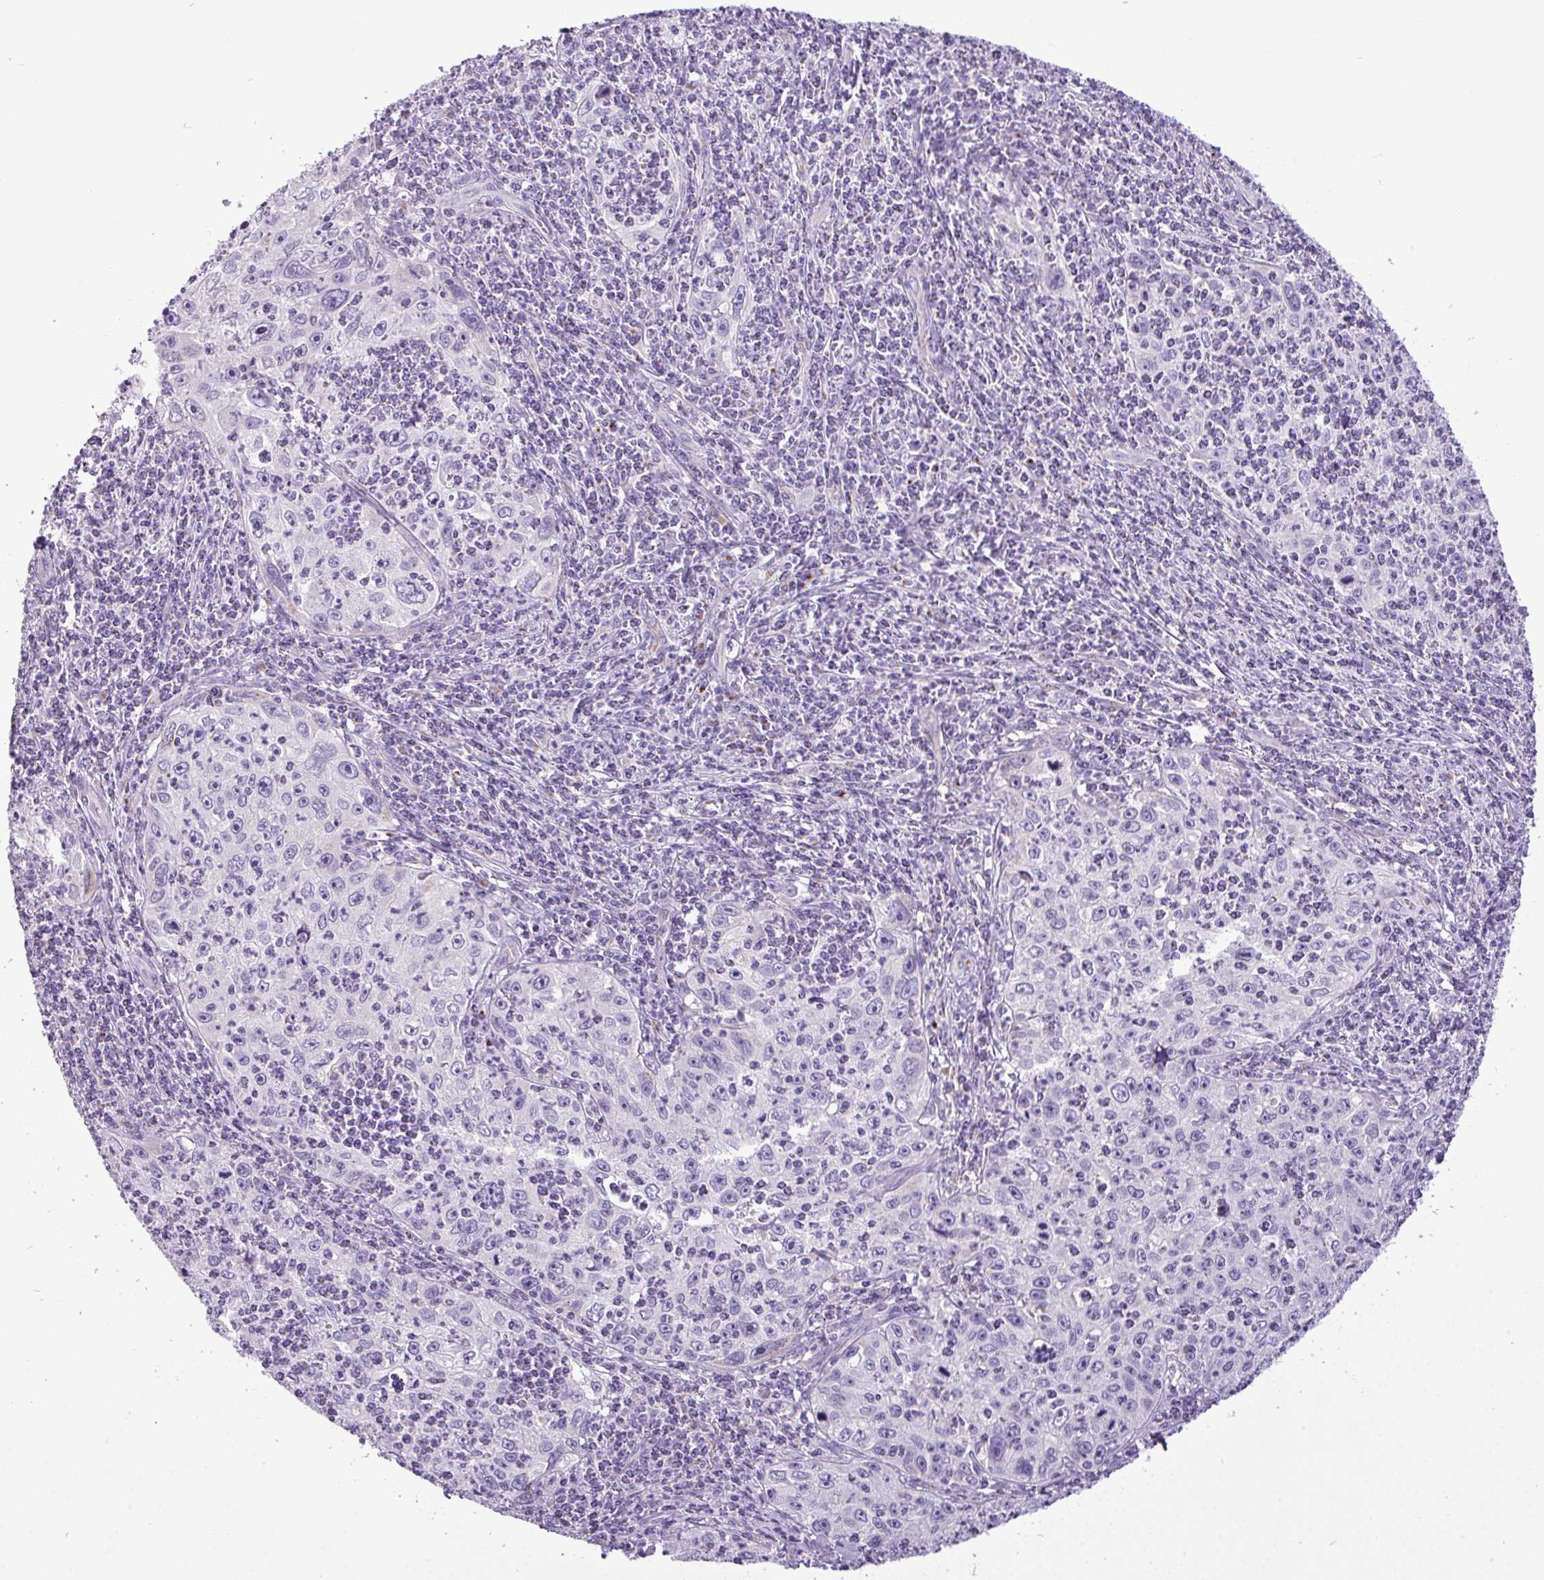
{"staining": {"intensity": "negative", "quantity": "none", "location": "none"}, "tissue": "cervical cancer", "cell_type": "Tumor cells", "image_type": "cancer", "snomed": [{"axis": "morphology", "description": "Squamous cell carcinoma, NOS"}, {"axis": "topography", "description": "Cervix"}], "caption": "This is an immunohistochemistry (IHC) histopathology image of human cervical cancer (squamous cell carcinoma). There is no positivity in tumor cells.", "gene": "FAM43A", "patient": {"sex": "female", "age": 30}}